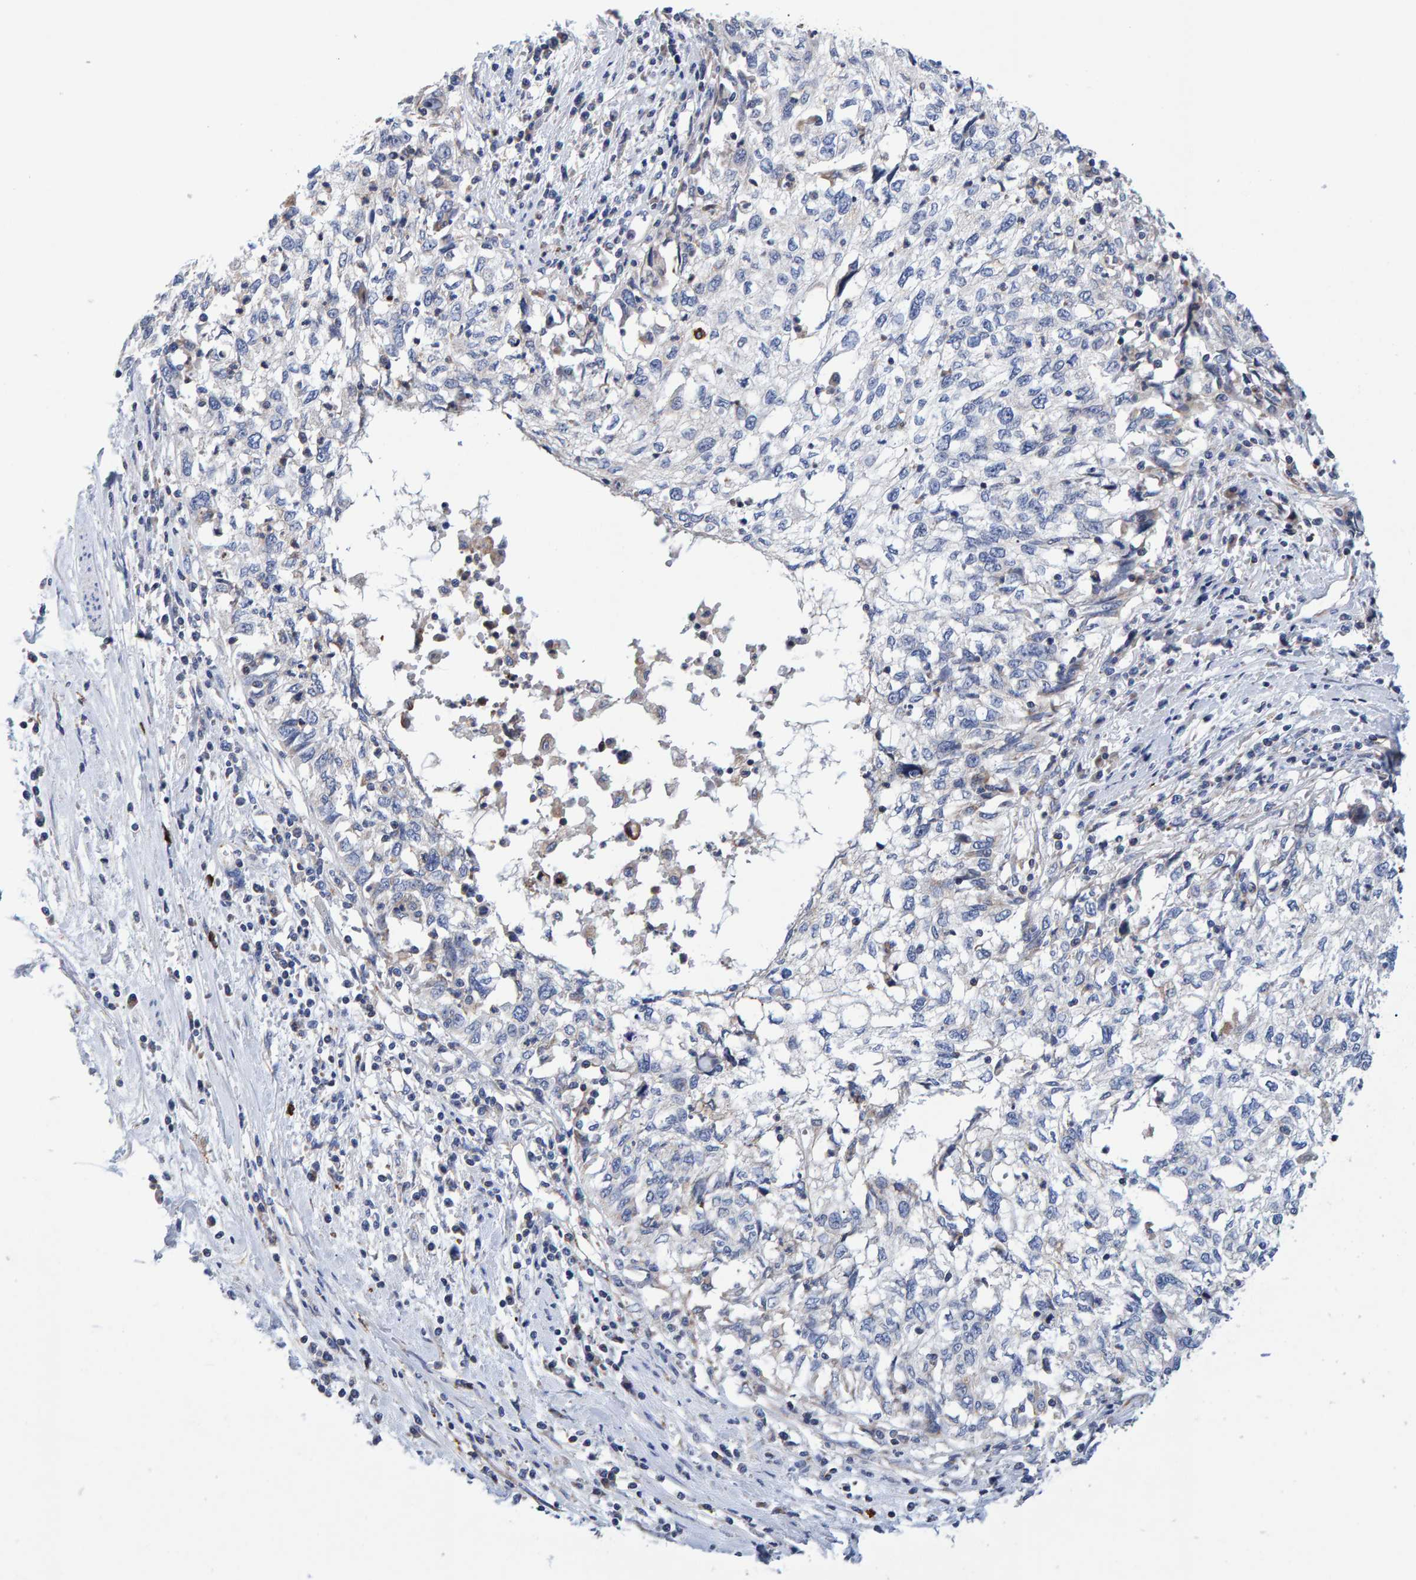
{"staining": {"intensity": "negative", "quantity": "none", "location": "none"}, "tissue": "cervical cancer", "cell_type": "Tumor cells", "image_type": "cancer", "snomed": [{"axis": "morphology", "description": "Squamous cell carcinoma, NOS"}, {"axis": "topography", "description": "Cervix"}], "caption": "IHC of cervical cancer shows no positivity in tumor cells.", "gene": "EFR3A", "patient": {"sex": "female", "age": 57}}